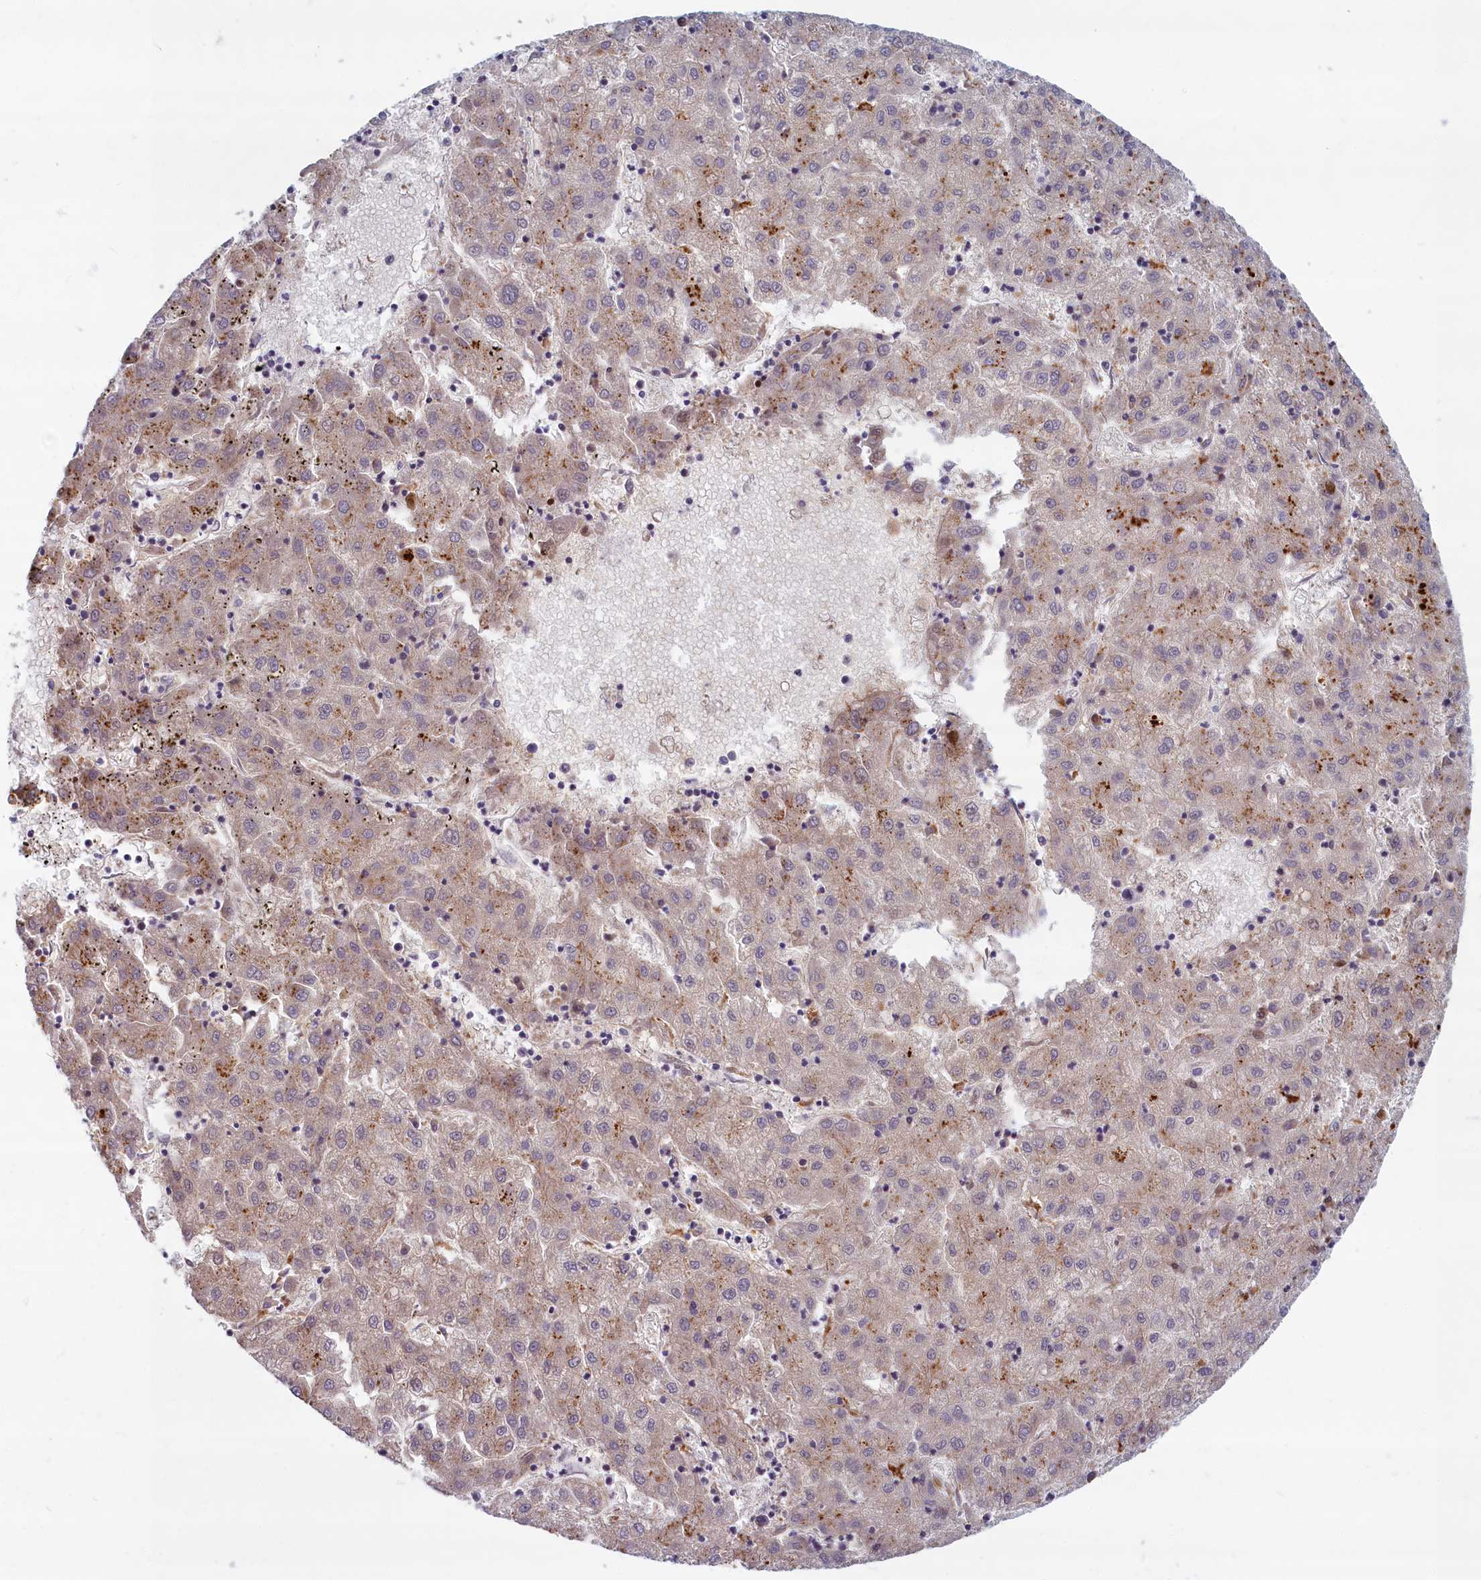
{"staining": {"intensity": "weak", "quantity": "<25%", "location": "cytoplasmic/membranous"}, "tissue": "liver cancer", "cell_type": "Tumor cells", "image_type": "cancer", "snomed": [{"axis": "morphology", "description": "Carcinoma, Hepatocellular, NOS"}, {"axis": "topography", "description": "Liver"}], "caption": "IHC of human liver cancer displays no expression in tumor cells. (DAB (3,3'-diaminobenzidine) immunohistochemistry (IHC) visualized using brightfield microscopy, high magnification).", "gene": "FCSK", "patient": {"sex": "male", "age": 72}}